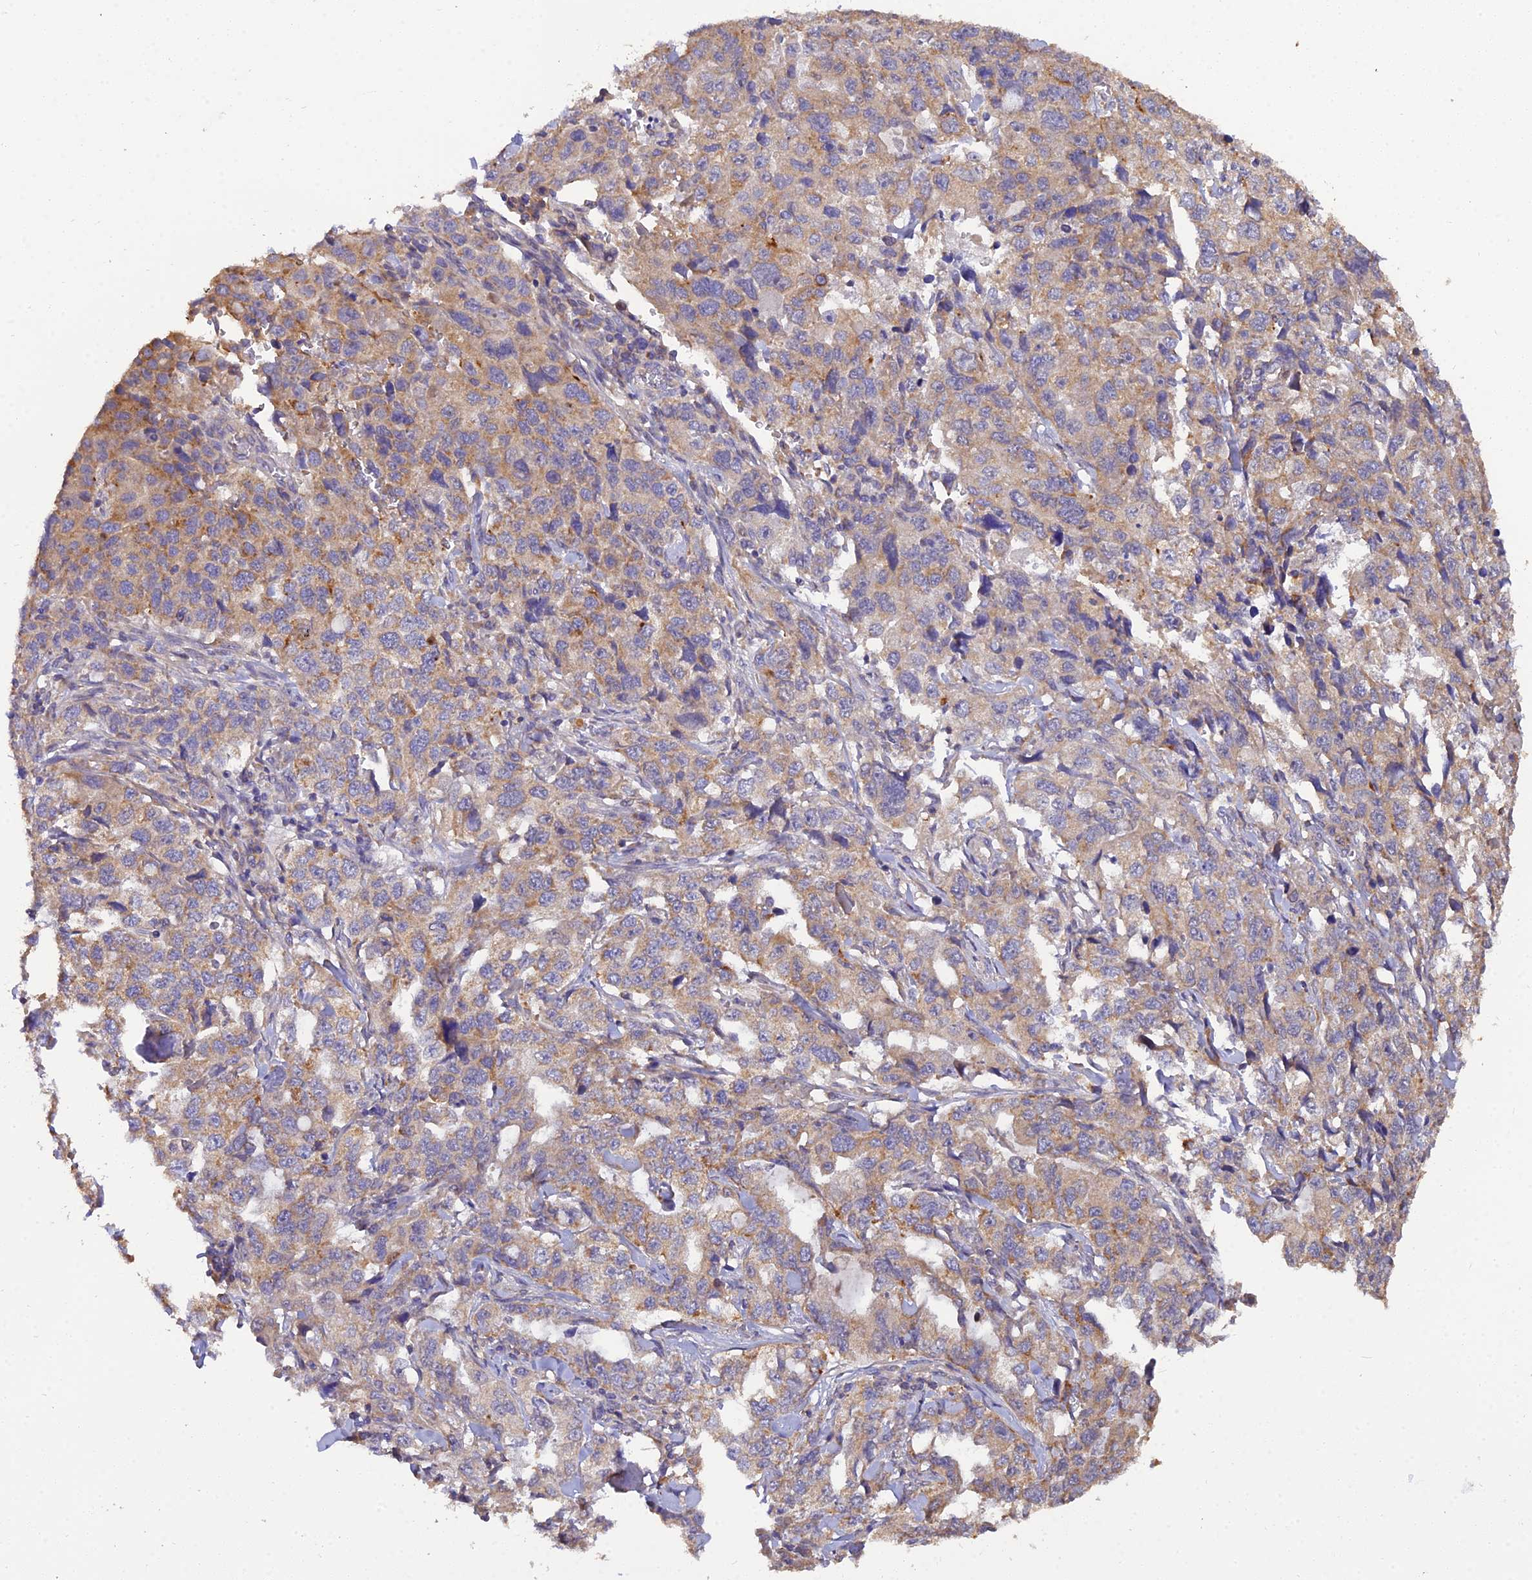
{"staining": {"intensity": "moderate", "quantity": ">75%", "location": "cytoplasmic/membranous"}, "tissue": "lung cancer", "cell_type": "Tumor cells", "image_type": "cancer", "snomed": [{"axis": "morphology", "description": "Adenocarcinoma, NOS"}, {"axis": "topography", "description": "Lung"}], "caption": "A brown stain shows moderate cytoplasmic/membranous positivity of a protein in human lung cancer tumor cells.", "gene": "ARL8B", "patient": {"sex": "female", "age": 51}}